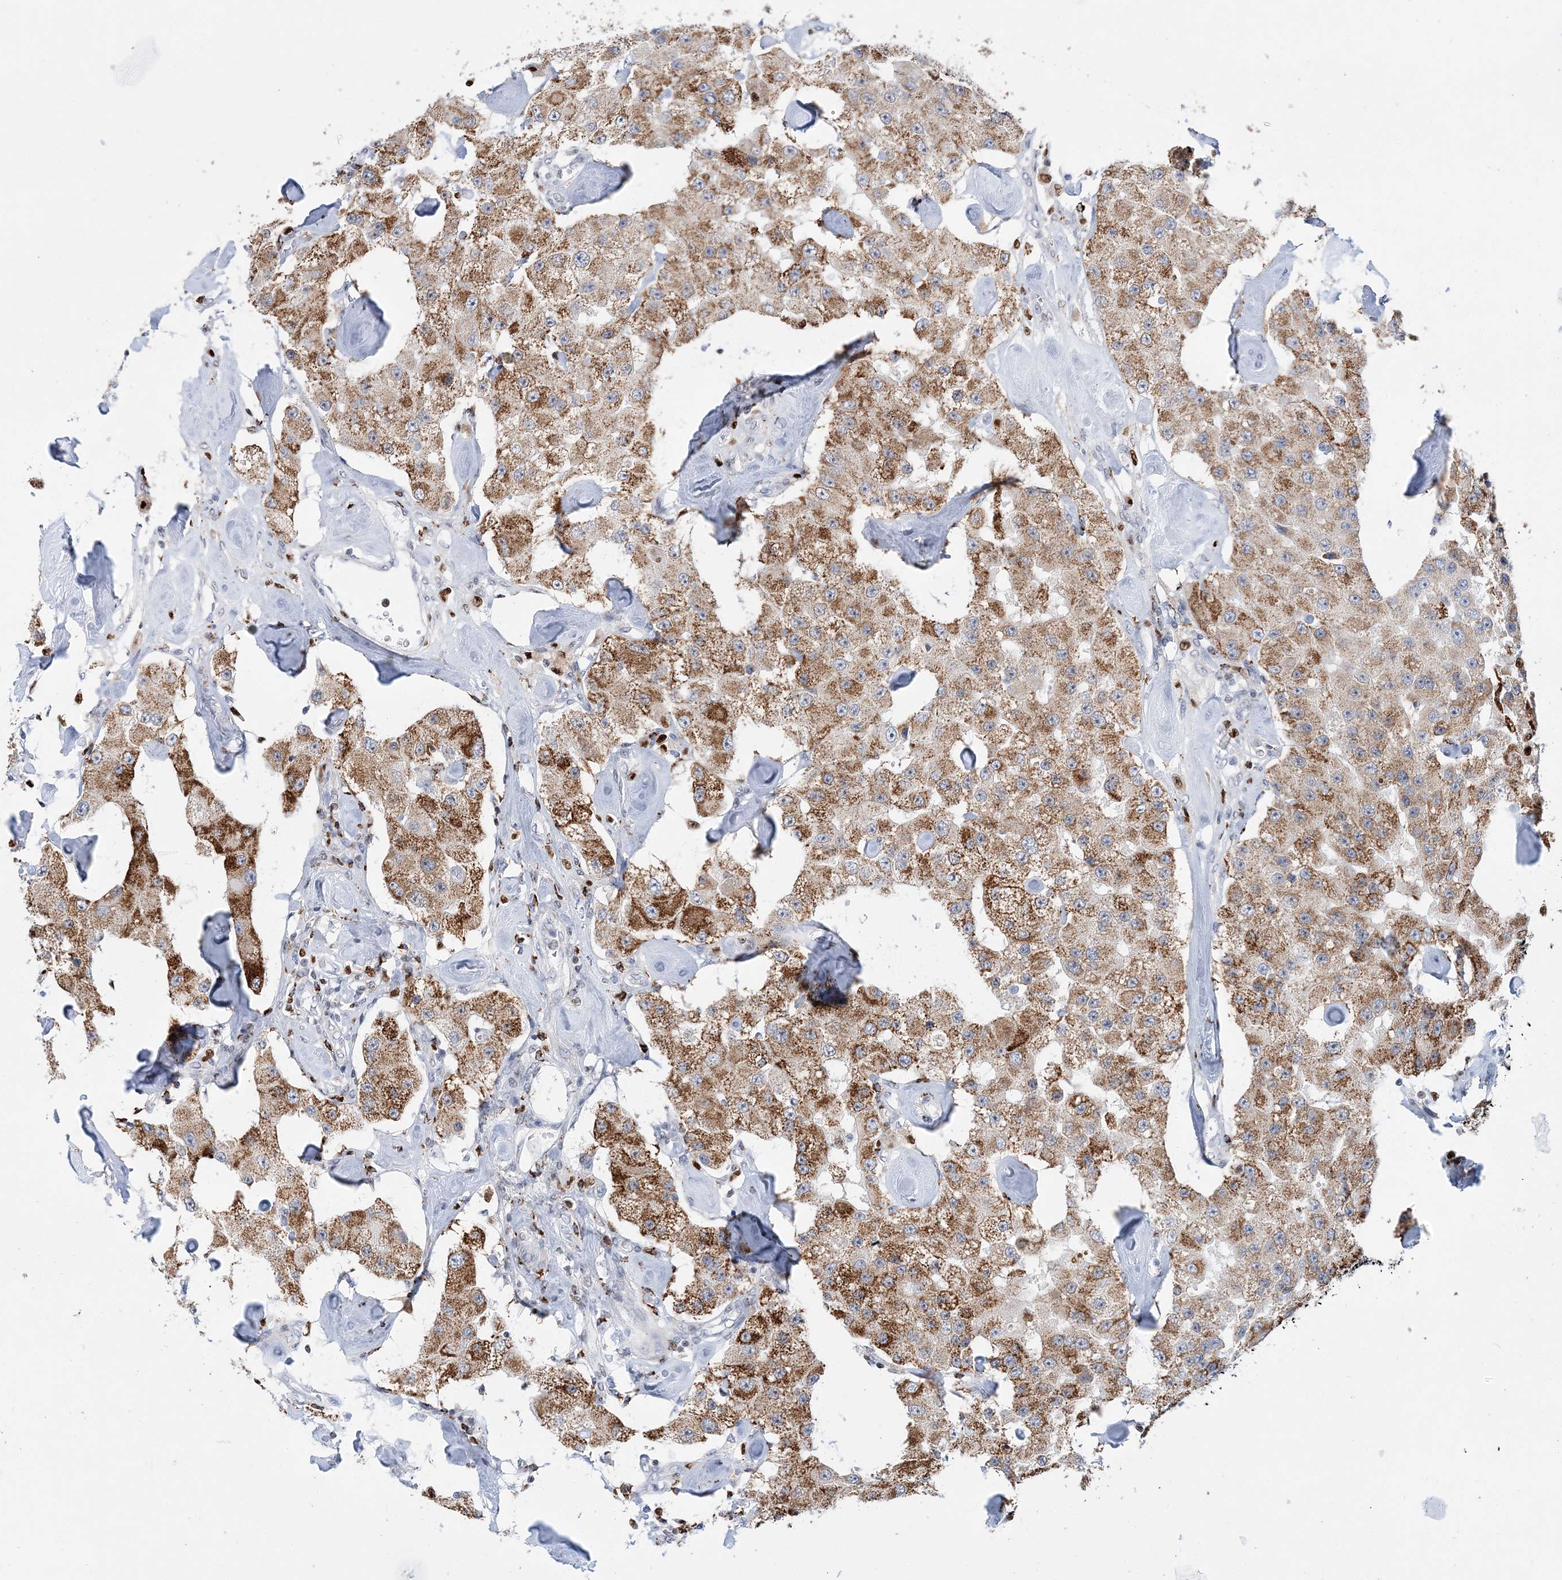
{"staining": {"intensity": "moderate", "quantity": ">75%", "location": "cytoplasmic/membranous"}, "tissue": "carcinoid", "cell_type": "Tumor cells", "image_type": "cancer", "snomed": [{"axis": "morphology", "description": "Carcinoid, malignant, NOS"}, {"axis": "topography", "description": "Pancreas"}], "caption": "A high-resolution micrograph shows immunohistochemistry (IHC) staining of carcinoid, which shows moderate cytoplasmic/membranous expression in about >75% of tumor cells.", "gene": "NIT2", "patient": {"sex": "male", "age": 41}}